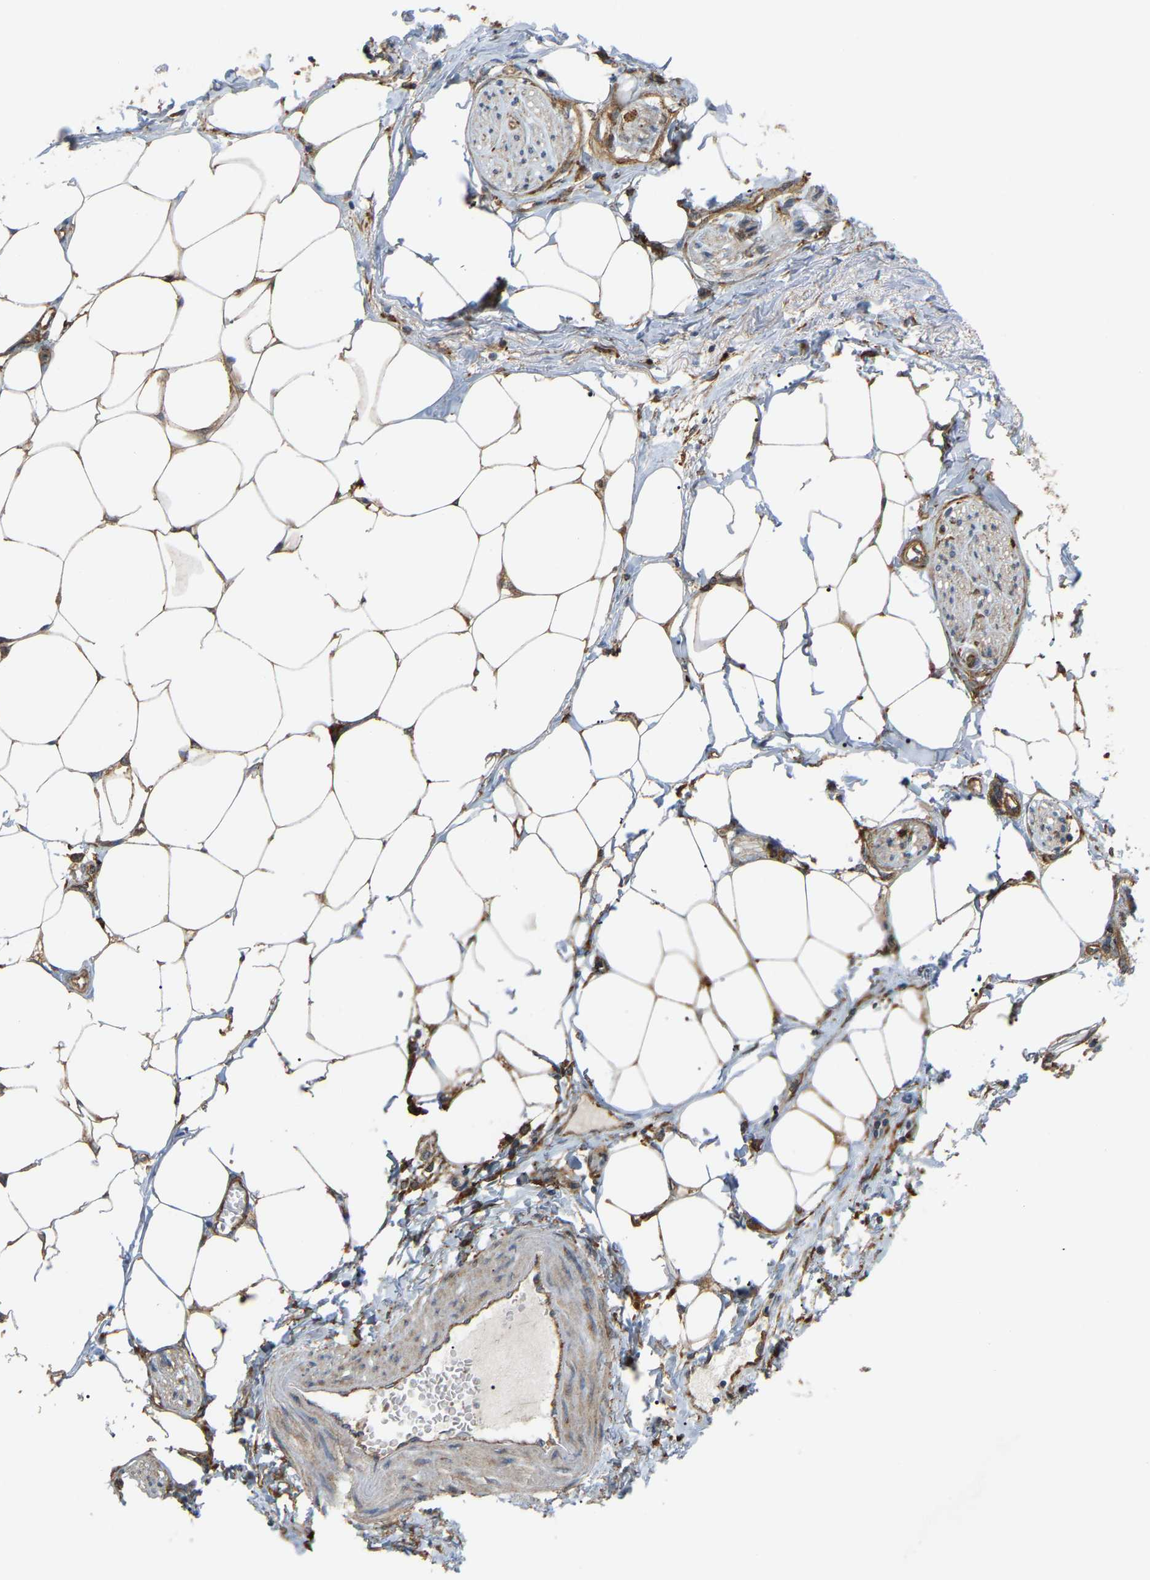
{"staining": {"intensity": "strong", "quantity": ">75%", "location": "cytoplasmic/membranous"}, "tissue": "adipose tissue", "cell_type": "Adipocytes", "image_type": "normal", "snomed": [{"axis": "morphology", "description": "Normal tissue, NOS"}, {"axis": "morphology", "description": "Adenocarcinoma, NOS"}, {"axis": "topography", "description": "Colon"}, {"axis": "topography", "description": "Peripheral nerve tissue"}], "caption": "Adipocytes show high levels of strong cytoplasmic/membranous positivity in approximately >75% of cells in unremarkable adipose tissue. (brown staining indicates protein expression, while blue staining denotes nuclei).", "gene": "PICALM", "patient": {"sex": "male", "age": 14}}